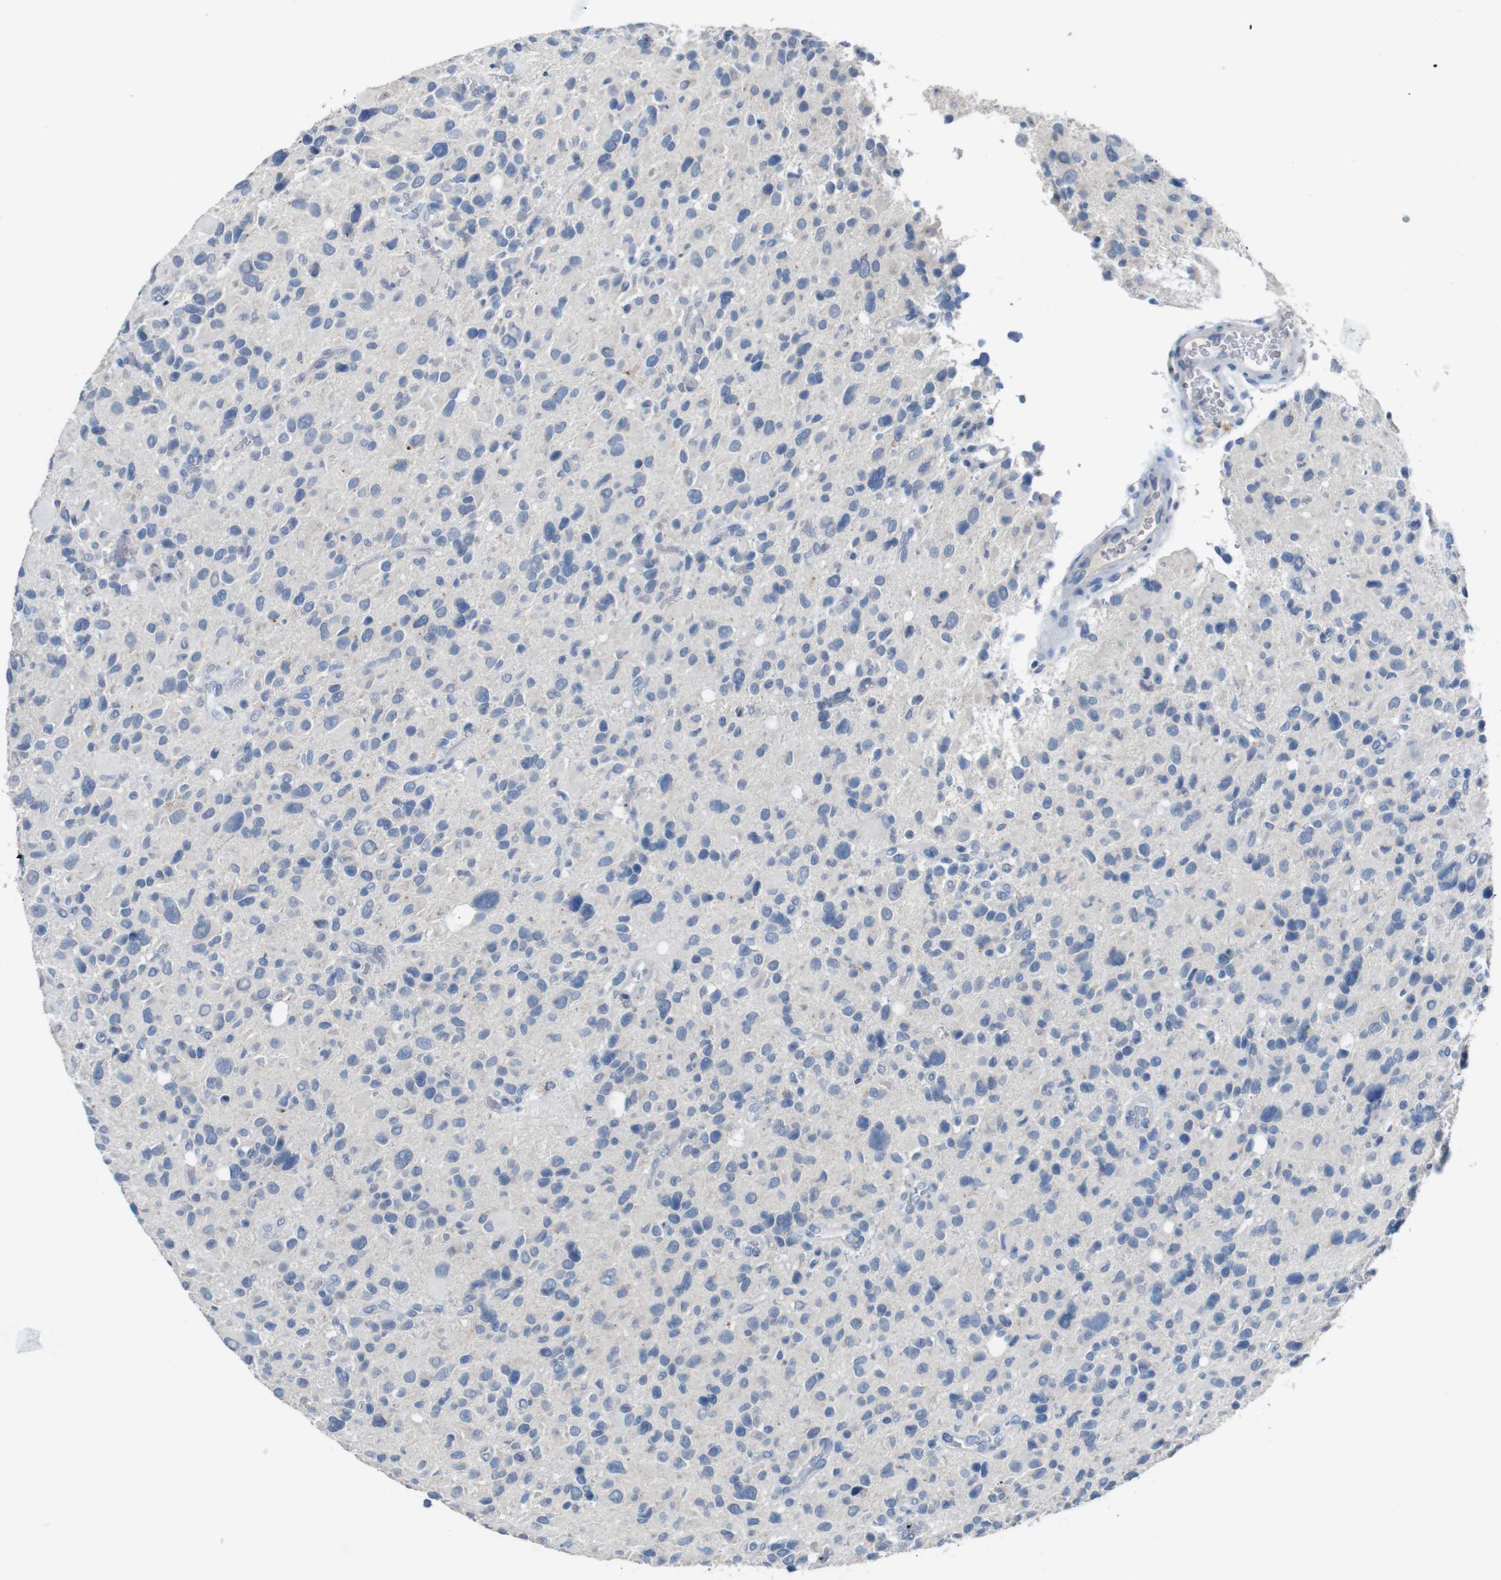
{"staining": {"intensity": "negative", "quantity": "none", "location": "none"}, "tissue": "glioma", "cell_type": "Tumor cells", "image_type": "cancer", "snomed": [{"axis": "morphology", "description": "Glioma, malignant, High grade"}, {"axis": "topography", "description": "Brain"}], "caption": "High power microscopy image of an immunohistochemistry photomicrograph of glioma, revealing no significant positivity in tumor cells. Nuclei are stained in blue.", "gene": "SLC2A8", "patient": {"sex": "male", "age": 48}}